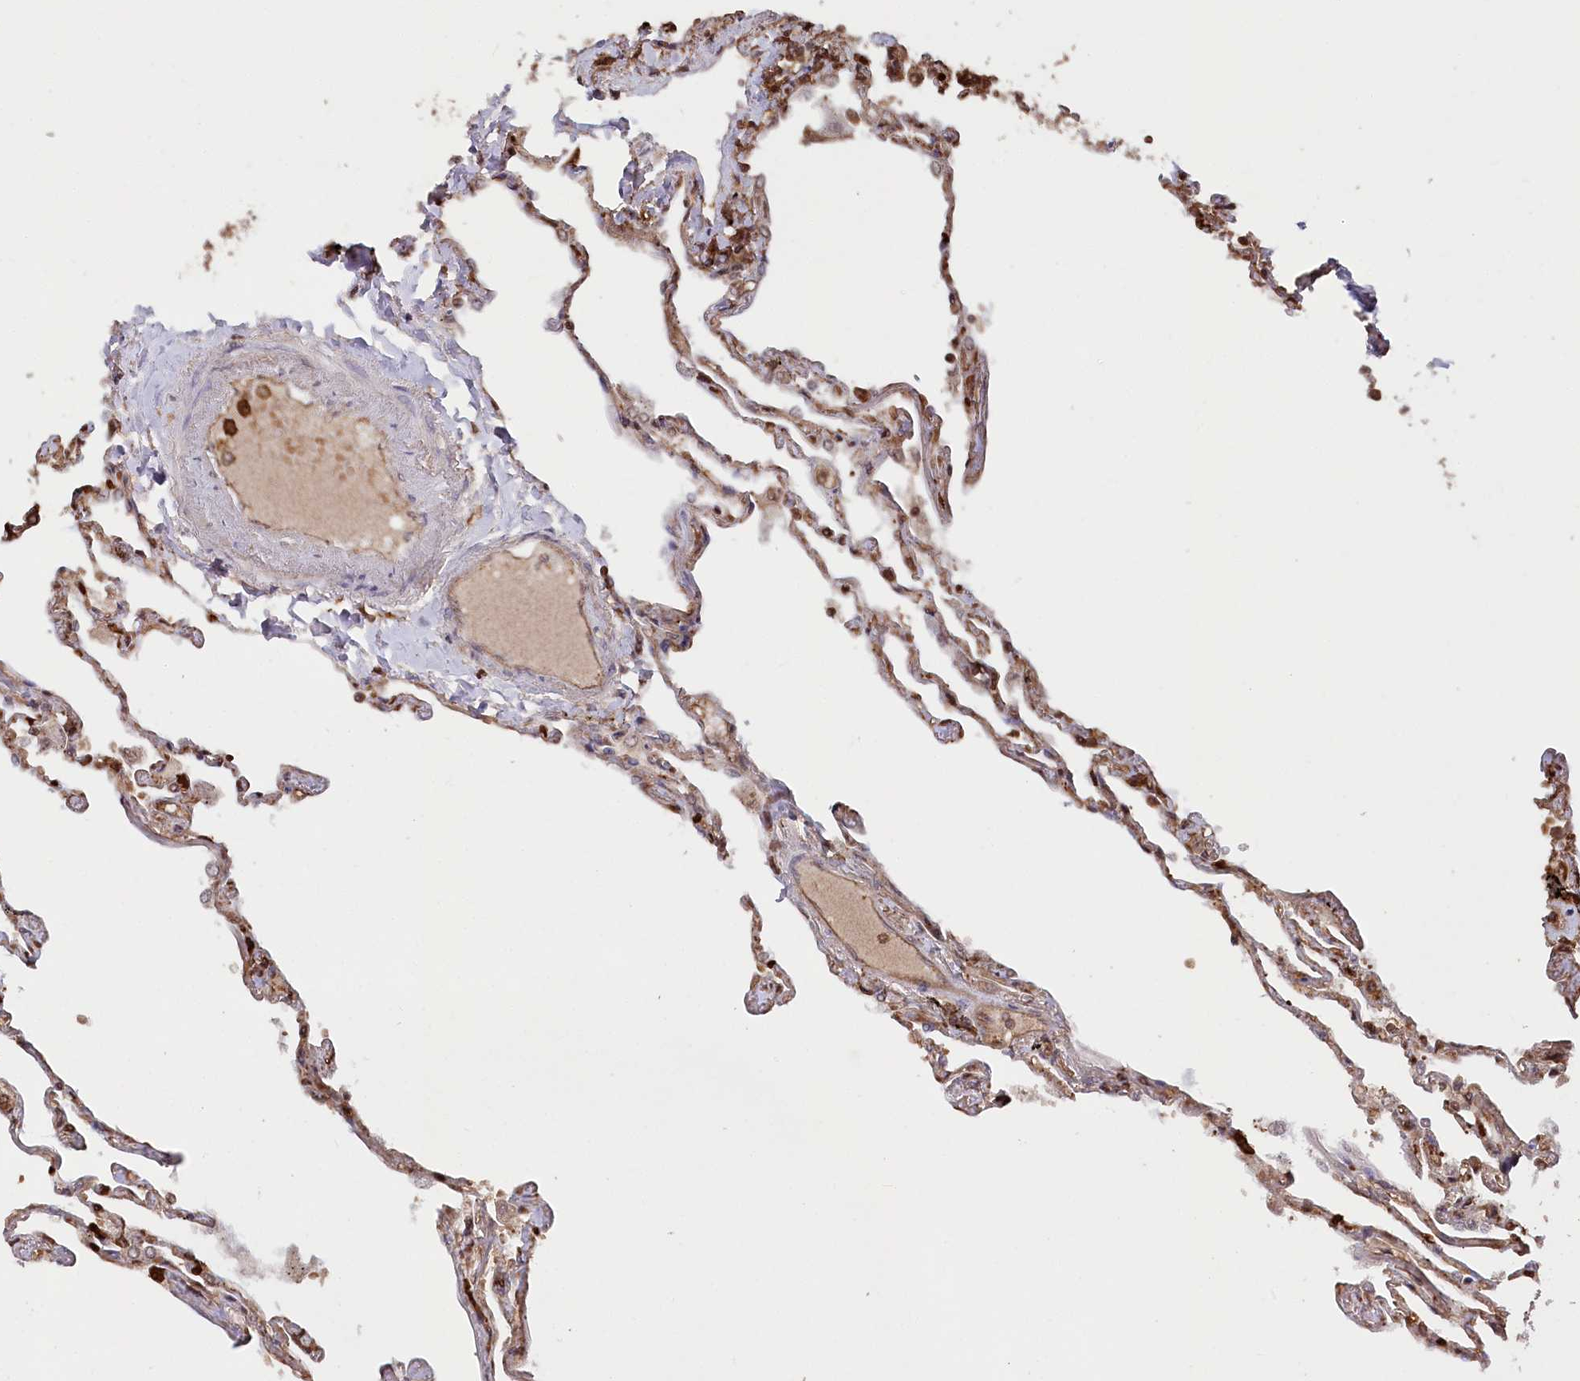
{"staining": {"intensity": "strong", "quantity": "25%-75%", "location": "cytoplasmic/membranous"}, "tissue": "lung", "cell_type": "Alveolar cells", "image_type": "normal", "snomed": [{"axis": "morphology", "description": "Normal tissue, NOS"}, {"axis": "topography", "description": "Lung"}], "caption": "Protein staining displays strong cytoplasmic/membranous expression in about 25%-75% of alveolar cells in unremarkable lung. Ihc stains the protein of interest in brown and the nuclei are stained blue.", "gene": "LSG1", "patient": {"sex": "female", "age": 67}}